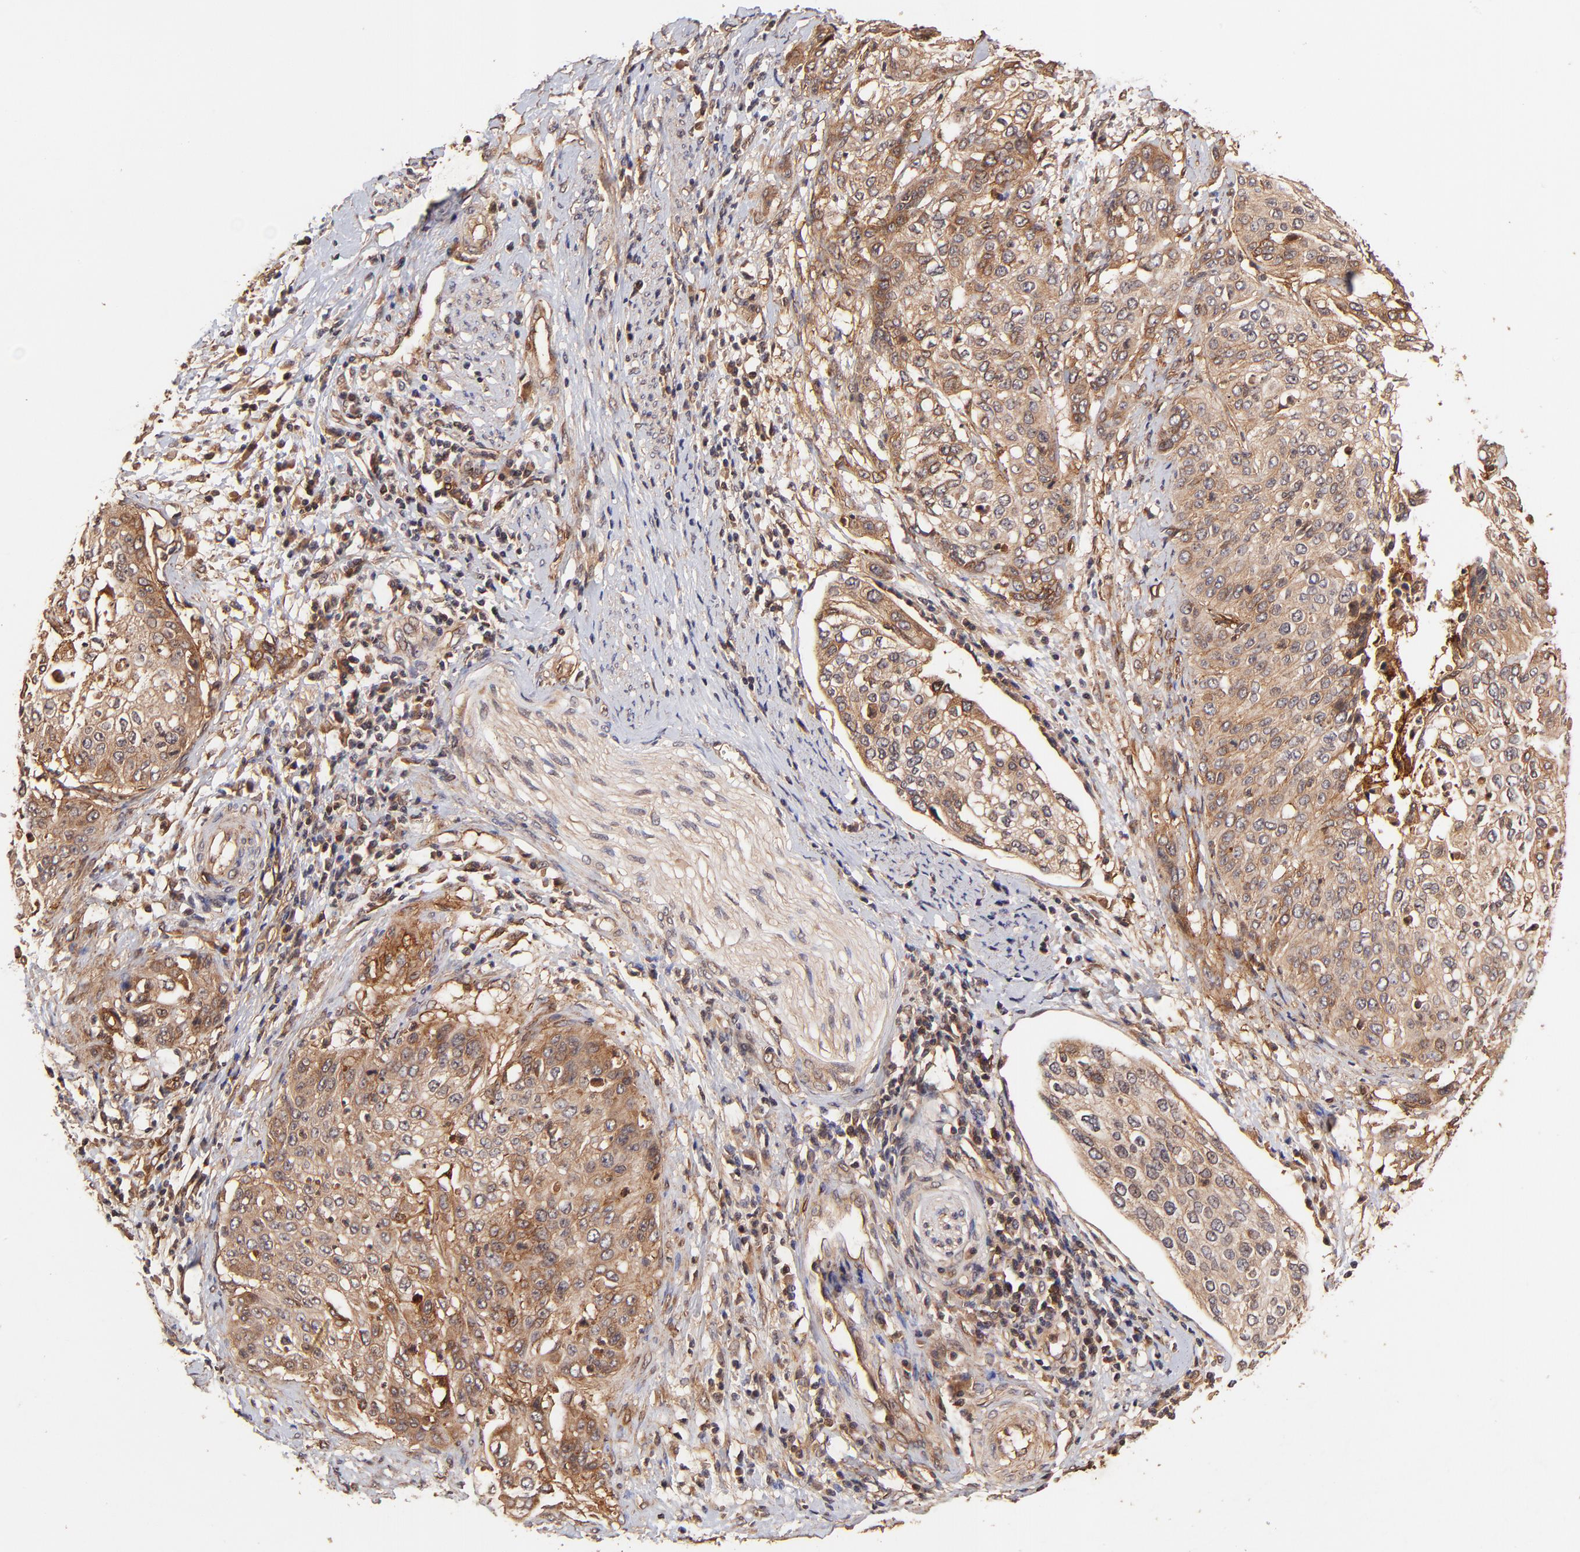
{"staining": {"intensity": "moderate", "quantity": ">75%", "location": "cytoplasmic/membranous"}, "tissue": "cervical cancer", "cell_type": "Tumor cells", "image_type": "cancer", "snomed": [{"axis": "morphology", "description": "Squamous cell carcinoma, NOS"}, {"axis": "topography", "description": "Cervix"}], "caption": "High-magnification brightfield microscopy of cervical squamous cell carcinoma stained with DAB (brown) and counterstained with hematoxylin (blue). tumor cells exhibit moderate cytoplasmic/membranous expression is seen in about>75% of cells.", "gene": "ITGB1", "patient": {"sex": "female", "age": 41}}